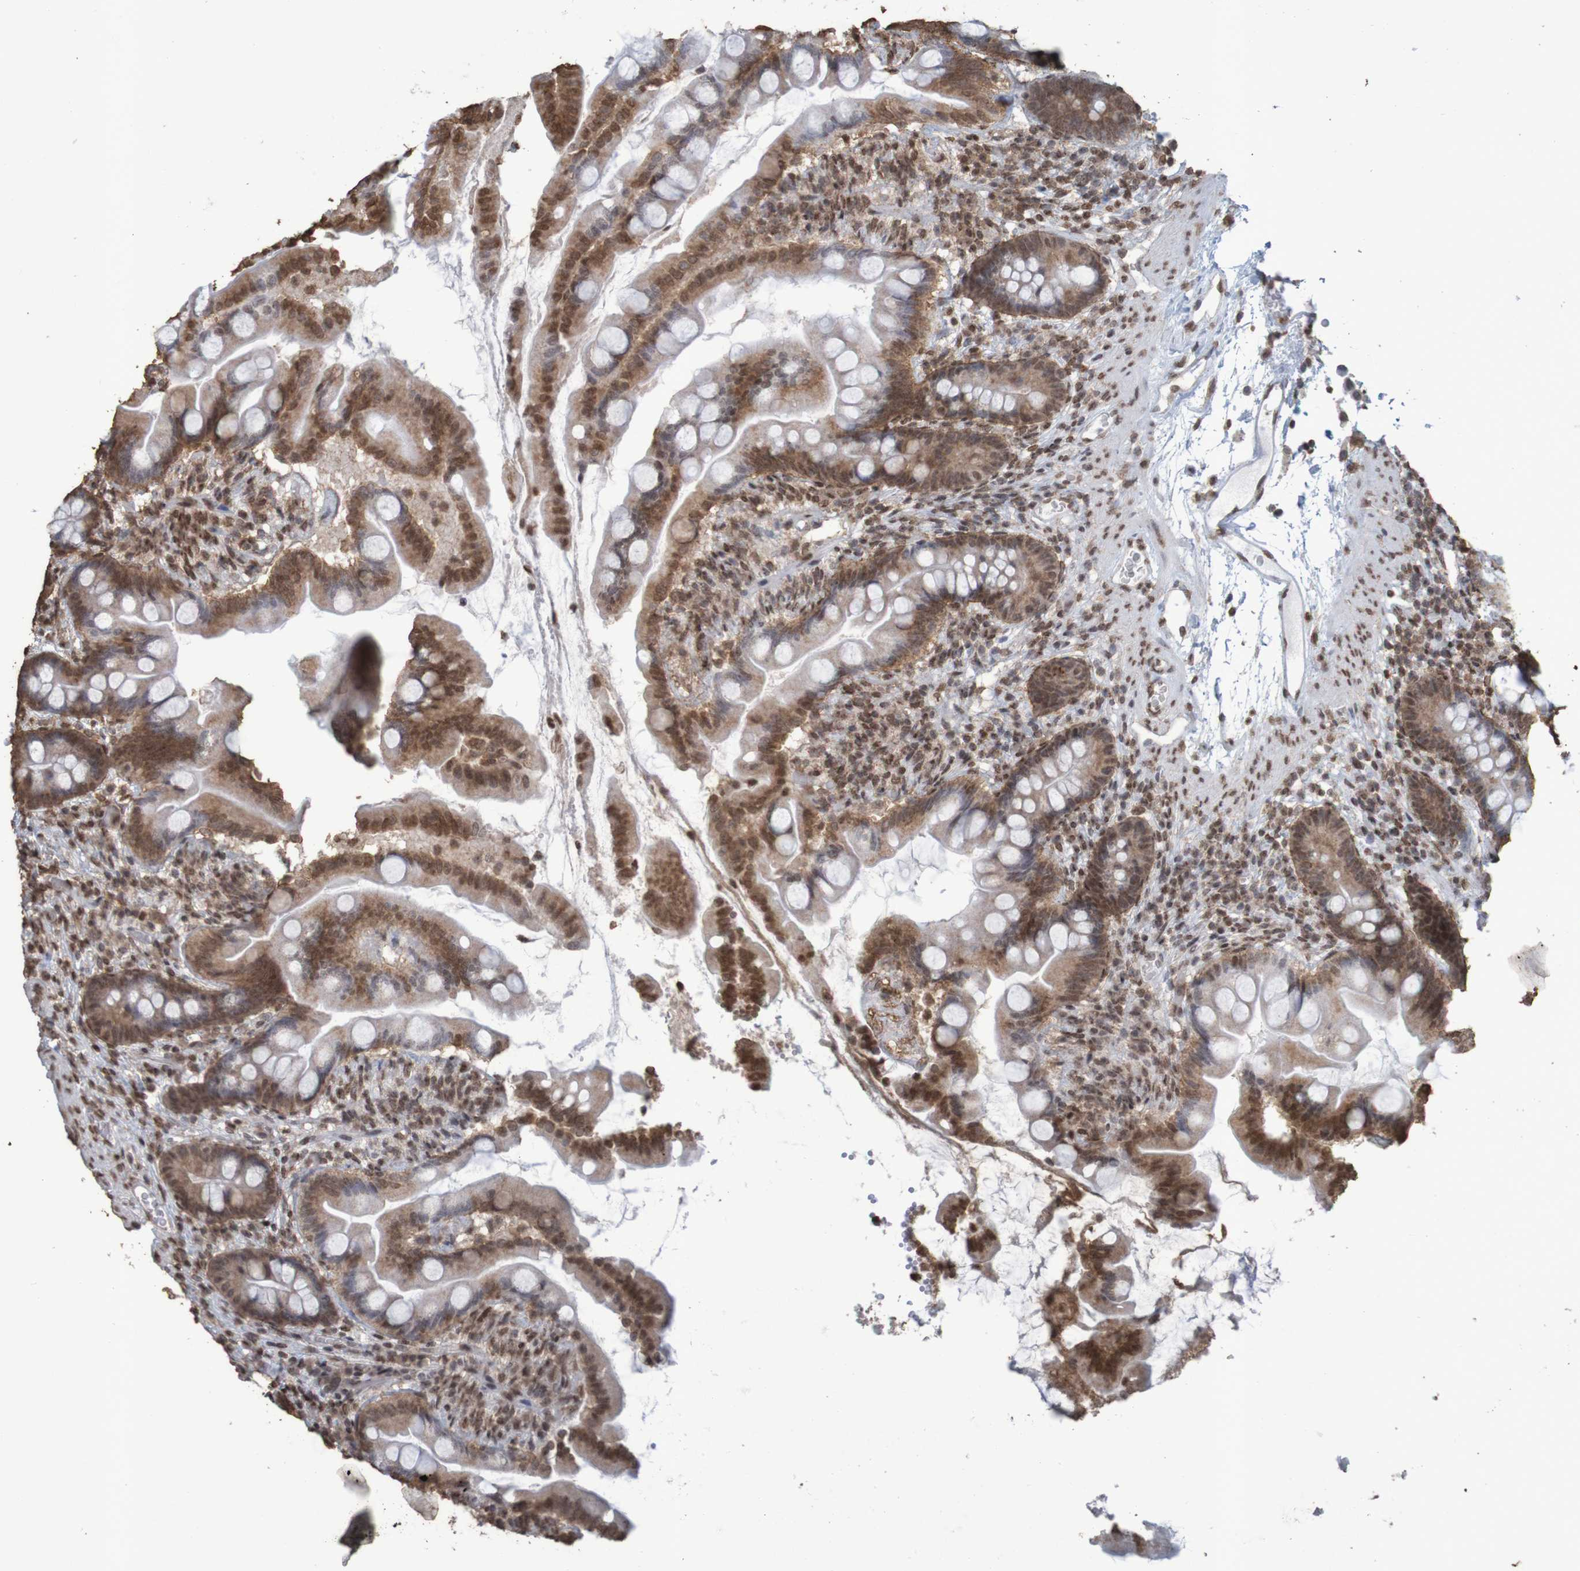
{"staining": {"intensity": "moderate", "quantity": ">75%", "location": "cytoplasmic/membranous,nuclear"}, "tissue": "small intestine", "cell_type": "Glandular cells", "image_type": "normal", "snomed": [{"axis": "morphology", "description": "Normal tissue, NOS"}, {"axis": "topography", "description": "Small intestine"}], "caption": "Protein expression analysis of normal human small intestine reveals moderate cytoplasmic/membranous,nuclear positivity in about >75% of glandular cells.", "gene": "GFI1", "patient": {"sex": "female", "age": 56}}